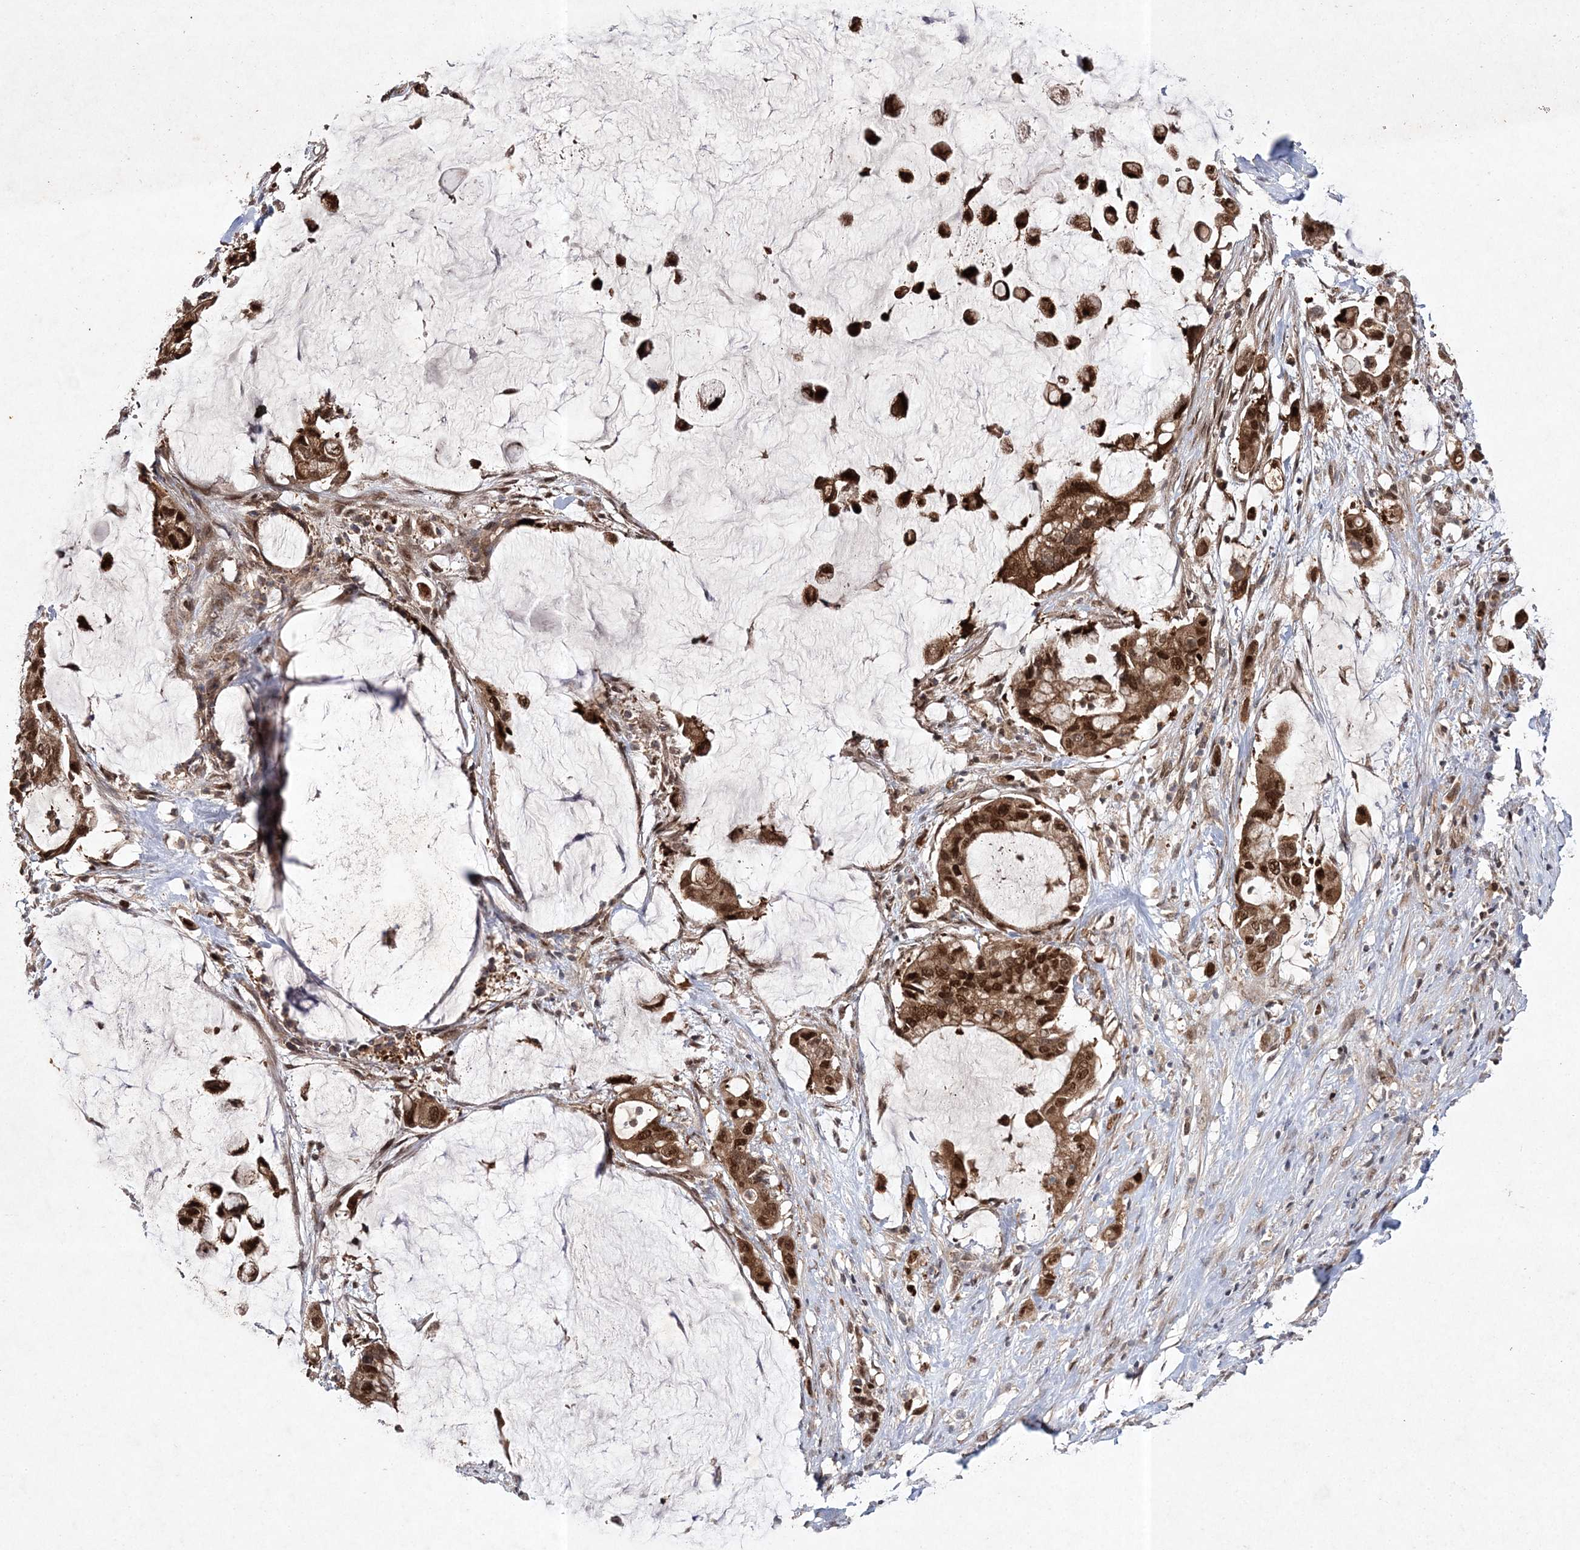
{"staining": {"intensity": "strong", "quantity": ">75%", "location": "cytoplasmic/membranous,nuclear"}, "tissue": "pancreatic cancer", "cell_type": "Tumor cells", "image_type": "cancer", "snomed": [{"axis": "morphology", "description": "Adenocarcinoma, NOS"}, {"axis": "topography", "description": "Pancreas"}], "caption": "Pancreatic cancer (adenocarcinoma) stained with a brown dye displays strong cytoplasmic/membranous and nuclear positive staining in approximately >75% of tumor cells.", "gene": "NIF3L1", "patient": {"sex": "male", "age": 41}}